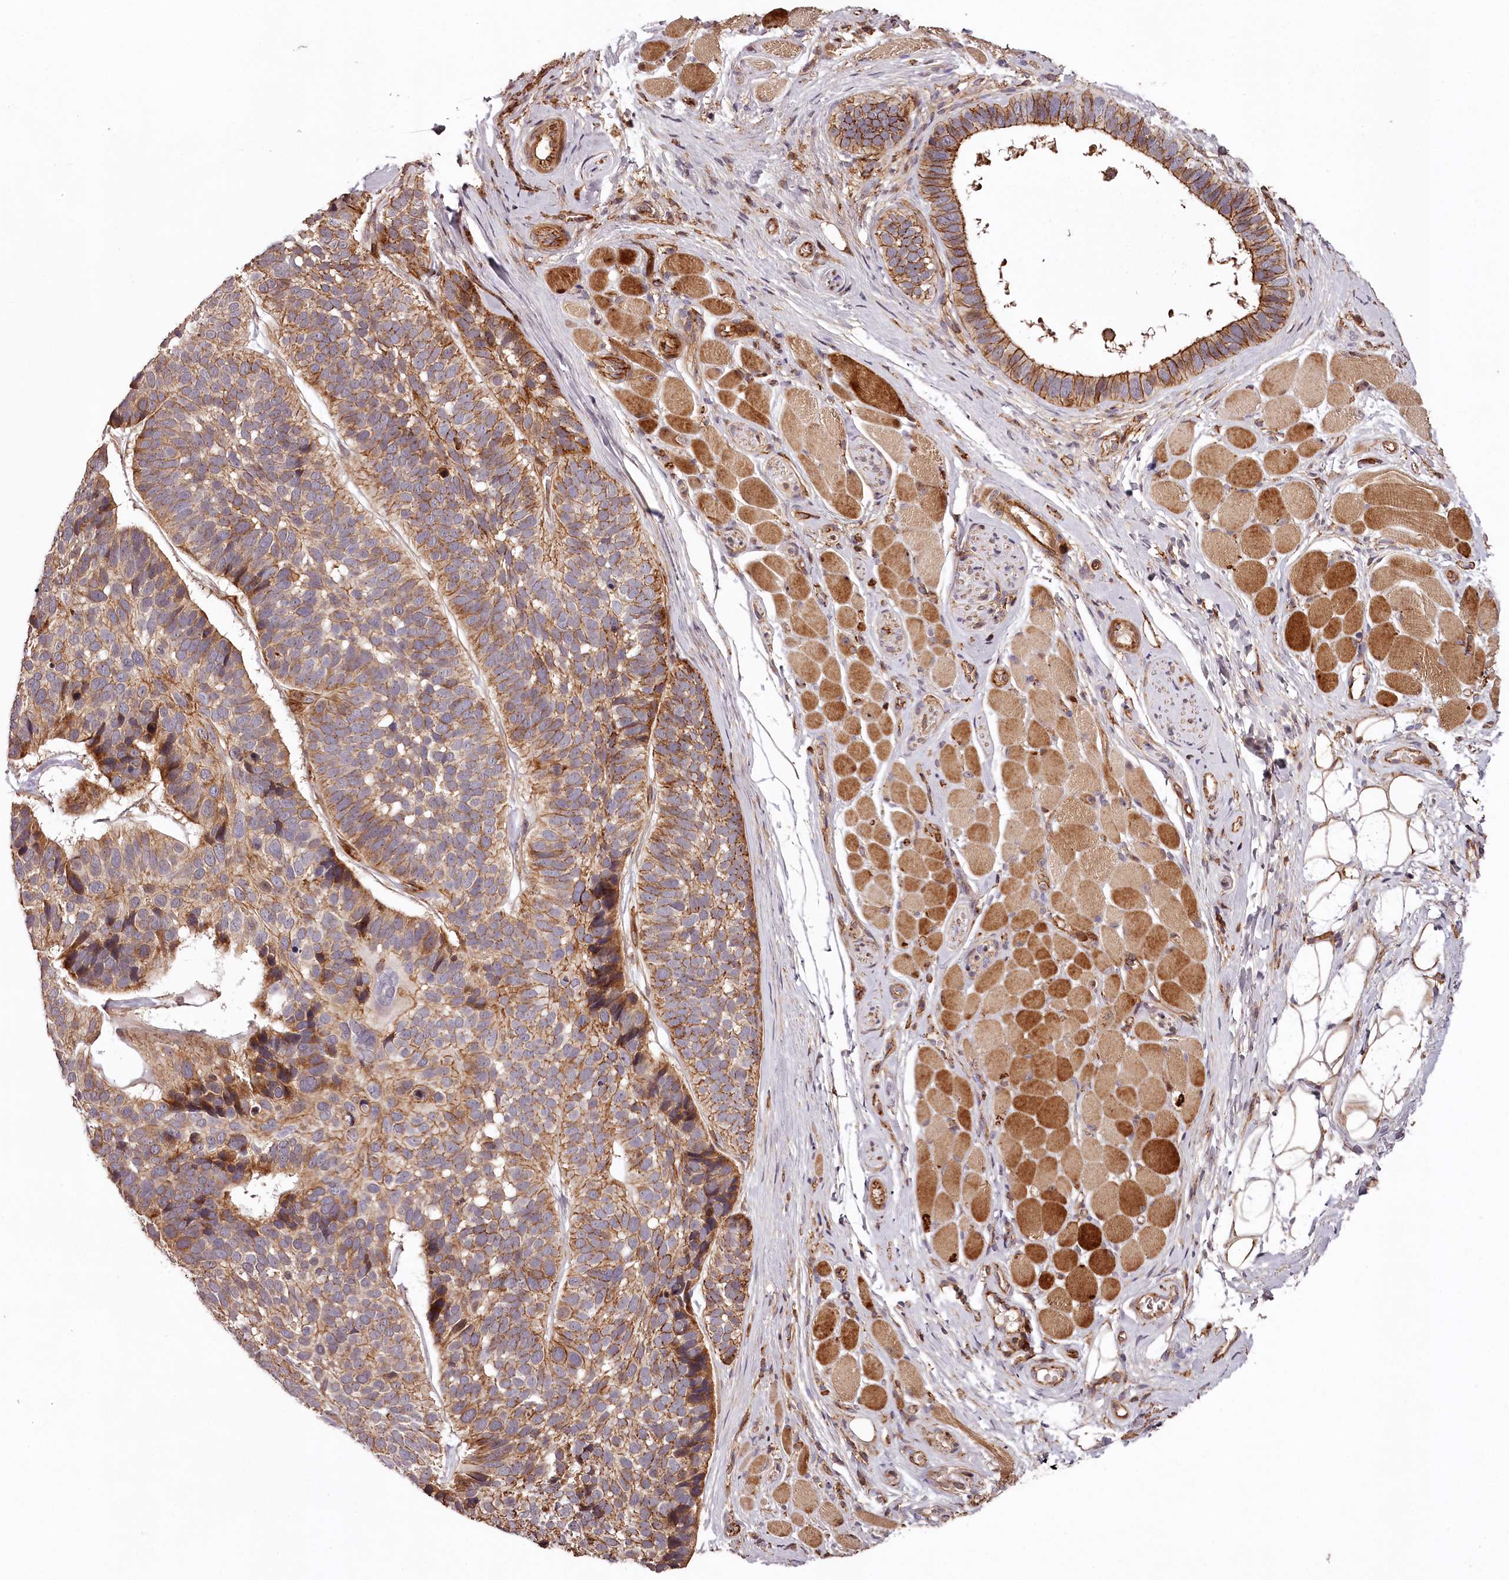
{"staining": {"intensity": "strong", "quantity": ">75%", "location": "cytoplasmic/membranous"}, "tissue": "skin cancer", "cell_type": "Tumor cells", "image_type": "cancer", "snomed": [{"axis": "morphology", "description": "Basal cell carcinoma"}, {"axis": "topography", "description": "Skin"}], "caption": "Basal cell carcinoma (skin) tissue displays strong cytoplasmic/membranous positivity in approximately >75% of tumor cells The staining was performed using DAB (3,3'-diaminobenzidine), with brown indicating positive protein expression. Nuclei are stained blue with hematoxylin.", "gene": "KIF14", "patient": {"sex": "male", "age": 62}}